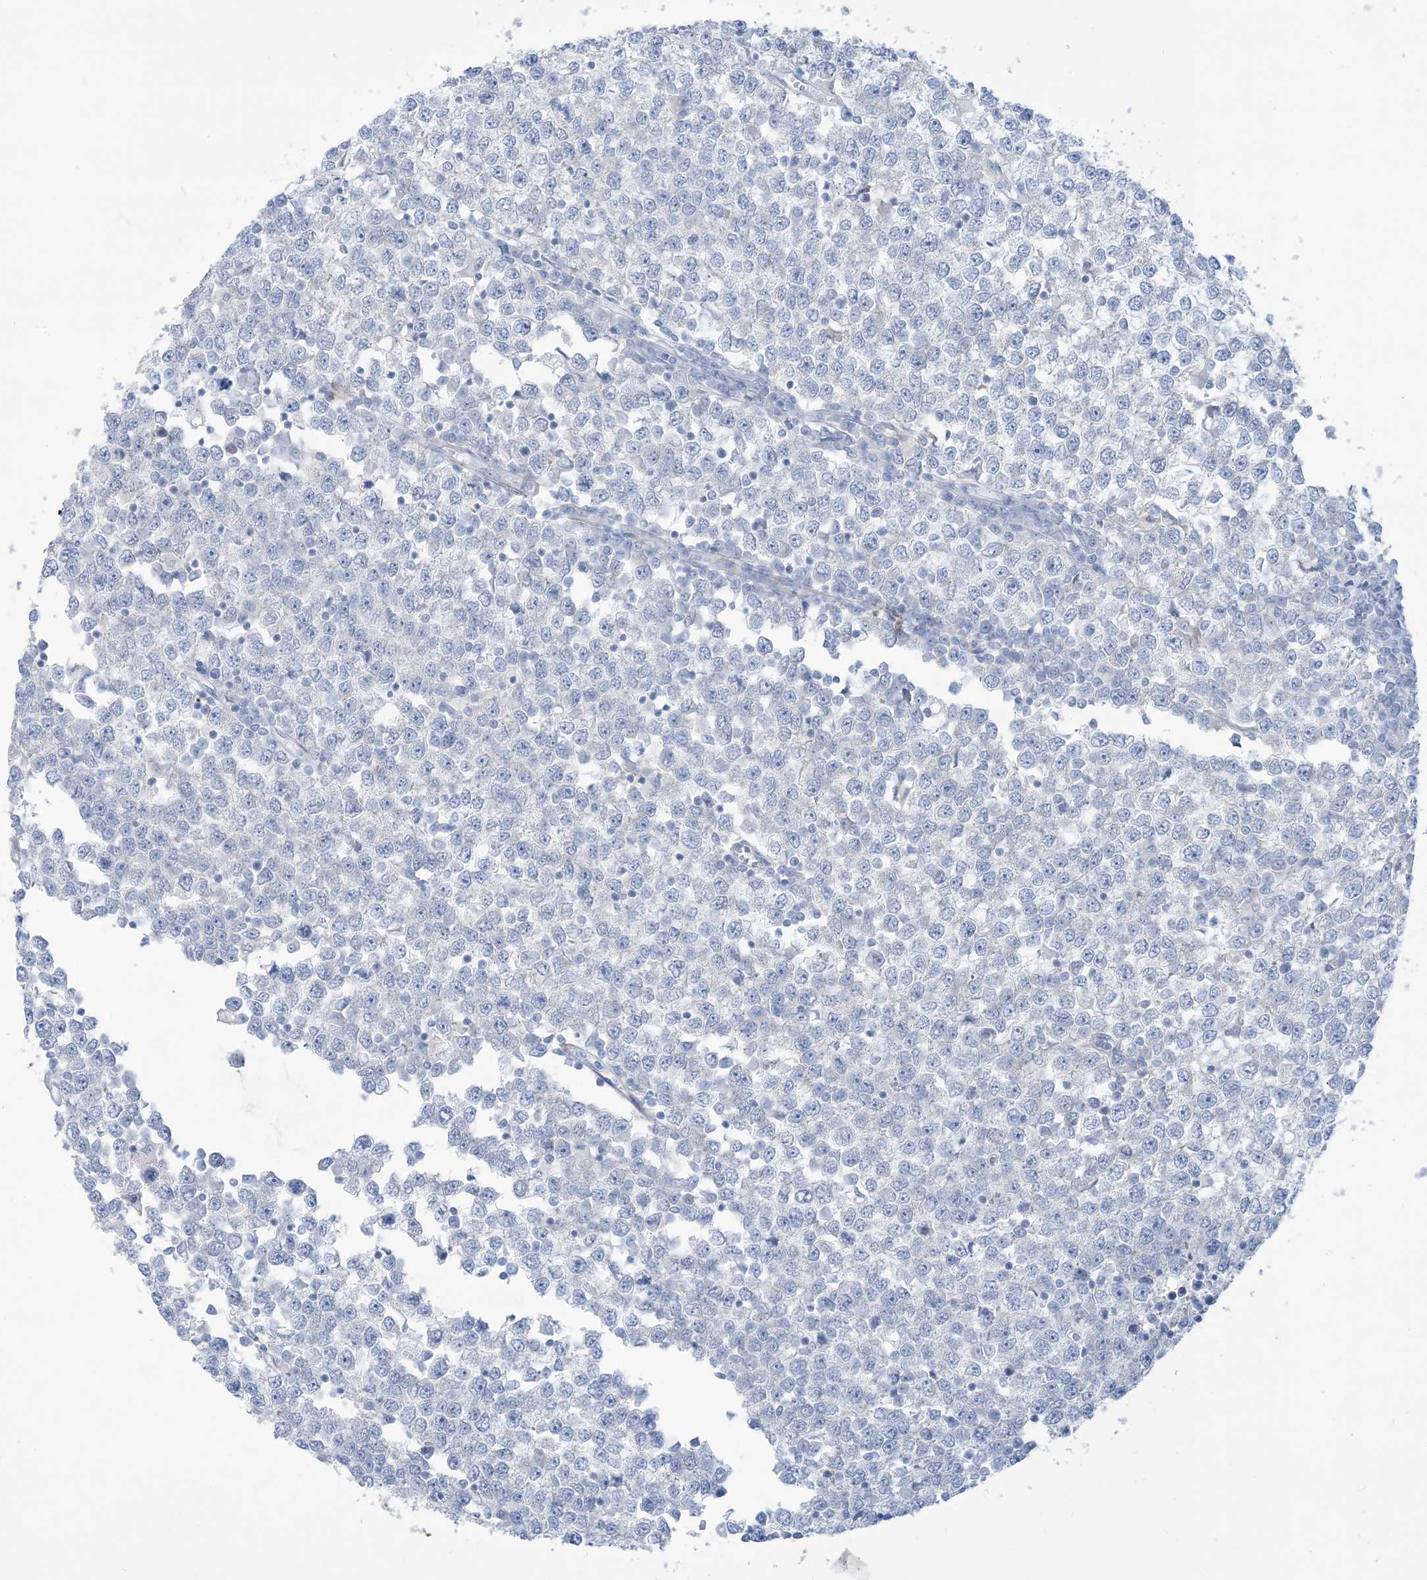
{"staining": {"intensity": "negative", "quantity": "none", "location": "none"}, "tissue": "testis cancer", "cell_type": "Tumor cells", "image_type": "cancer", "snomed": [{"axis": "morphology", "description": "Seminoma, NOS"}, {"axis": "topography", "description": "Testis"}], "caption": "Protein analysis of testis seminoma displays no significant positivity in tumor cells.", "gene": "MARS2", "patient": {"sex": "male", "age": 65}}